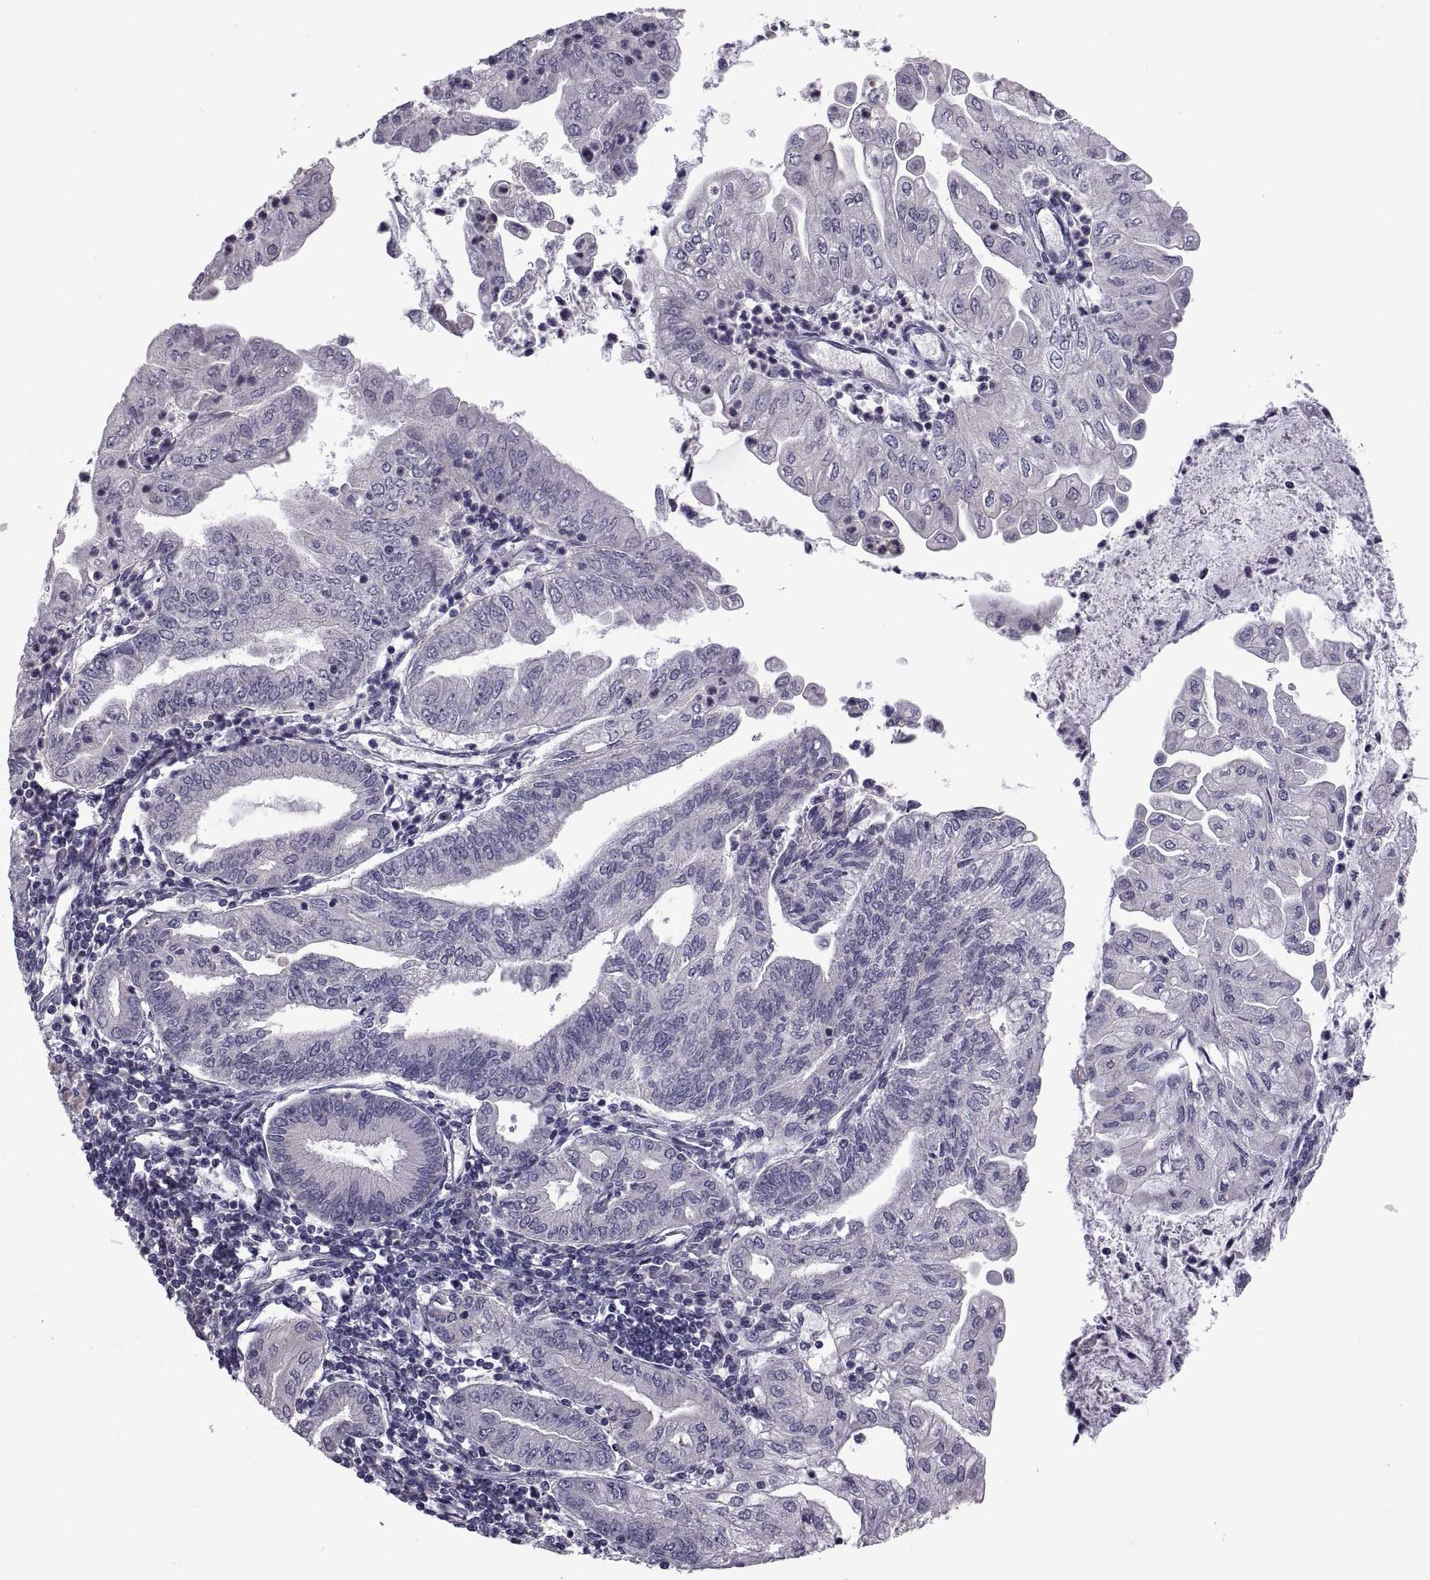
{"staining": {"intensity": "negative", "quantity": "none", "location": "none"}, "tissue": "endometrial cancer", "cell_type": "Tumor cells", "image_type": "cancer", "snomed": [{"axis": "morphology", "description": "Adenocarcinoma, NOS"}, {"axis": "topography", "description": "Endometrium"}], "caption": "Tumor cells are negative for brown protein staining in adenocarcinoma (endometrial).", "gene": "NPTX2", "patient": {"sex": "female", "age": 55}}